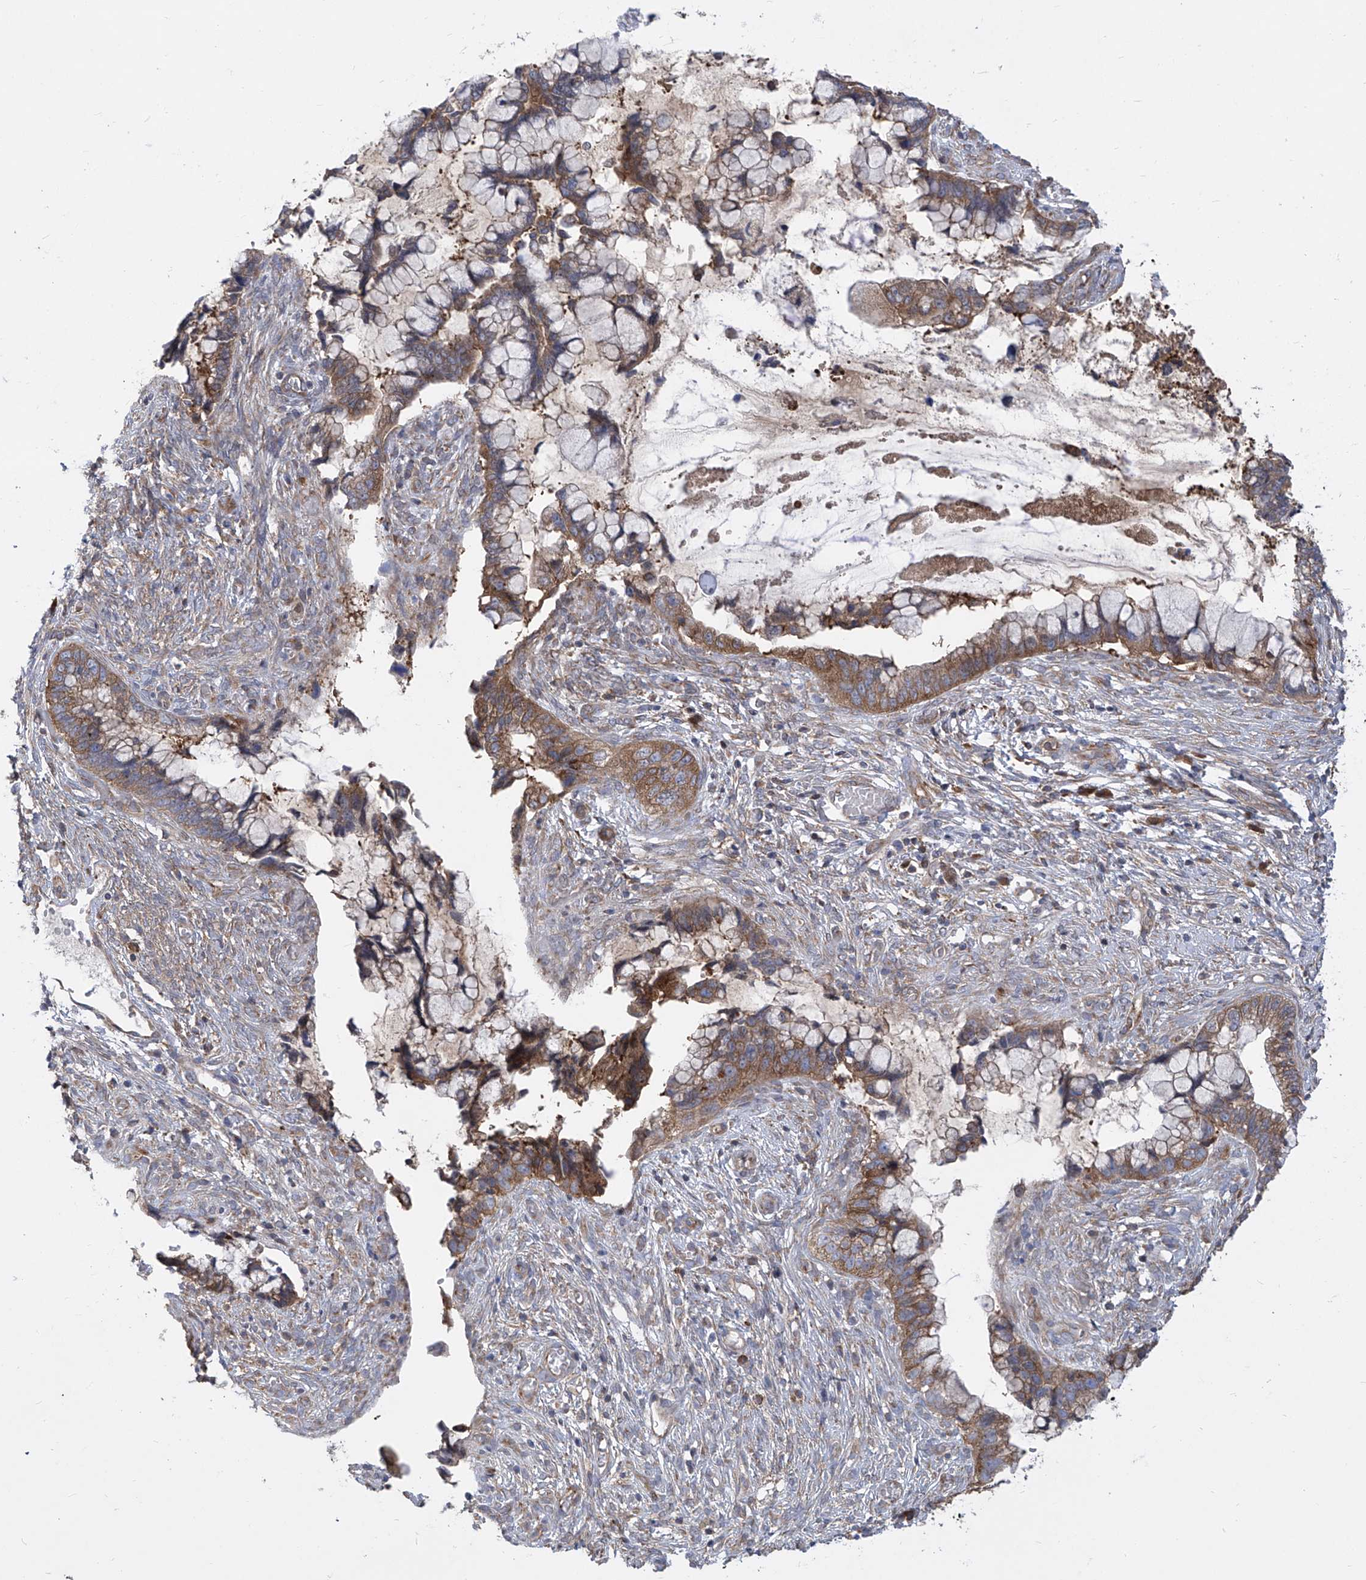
{"staining": {"intensity": "moderate", "quantity": ">75%", "location": "cytoplasmic/membranous"}, "tissue": "cervical cancer", "cell_type": "Tumor cells", "image_type": "cancer", "snomed": [{"axis": "morphology", "description": "Adenocarcinoma, NOS"}, {"axis": "topography", "description": "Cervix"}], "caption": "IHC image of neoplastic tissue: adenocarcinoma (cervical) stained using IHC reveals medium levels of moderate protein expression localized specifically in the cytoplasmic/membranous of tumor cells, appearing as a cytoplasmic/membranous brown color.", "gene": "EIF3M", "patient": {"sex": "female", "age": 44}}